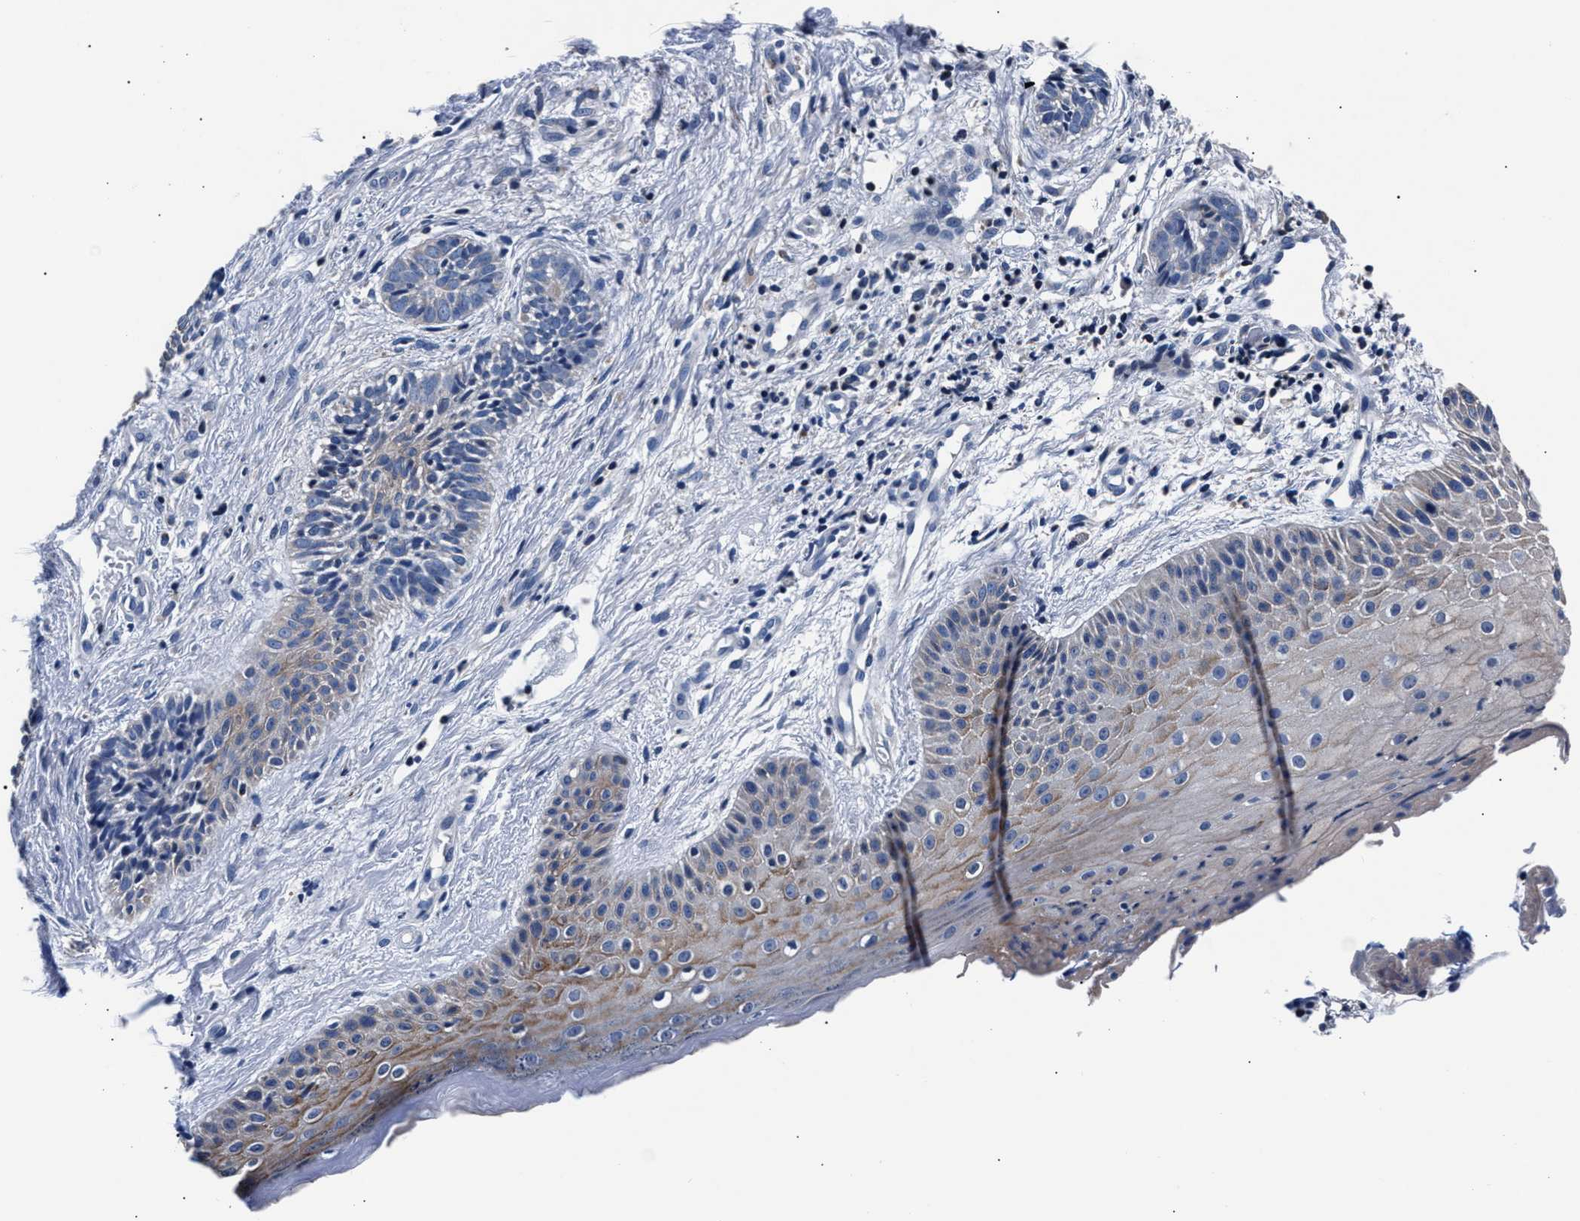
{"staining": {"intensity": "weak", "quantity": "<25%", "location": "cytoplasmic/membranous"}, "tissue": "skin cancer", "cell_type": "Tumor cells", "image_type": "cancer", "snomed": [{"axis": "morphology", "description": "Normal tissue, NOS"}, {"axis": "morphology", "description": "Basal cell carcinoma"}, {"axis": "topography", "description": "Skin"}], "caption": "Immunohistochemical staining of skin cancer (basal cell carcinoma) demonstrates no significant staining in tumor cells. (Brightfield microscopy of DAB IHC at high magnification).", "gene": "PHF24", "patient": {"sex": "male", "age": 63}}